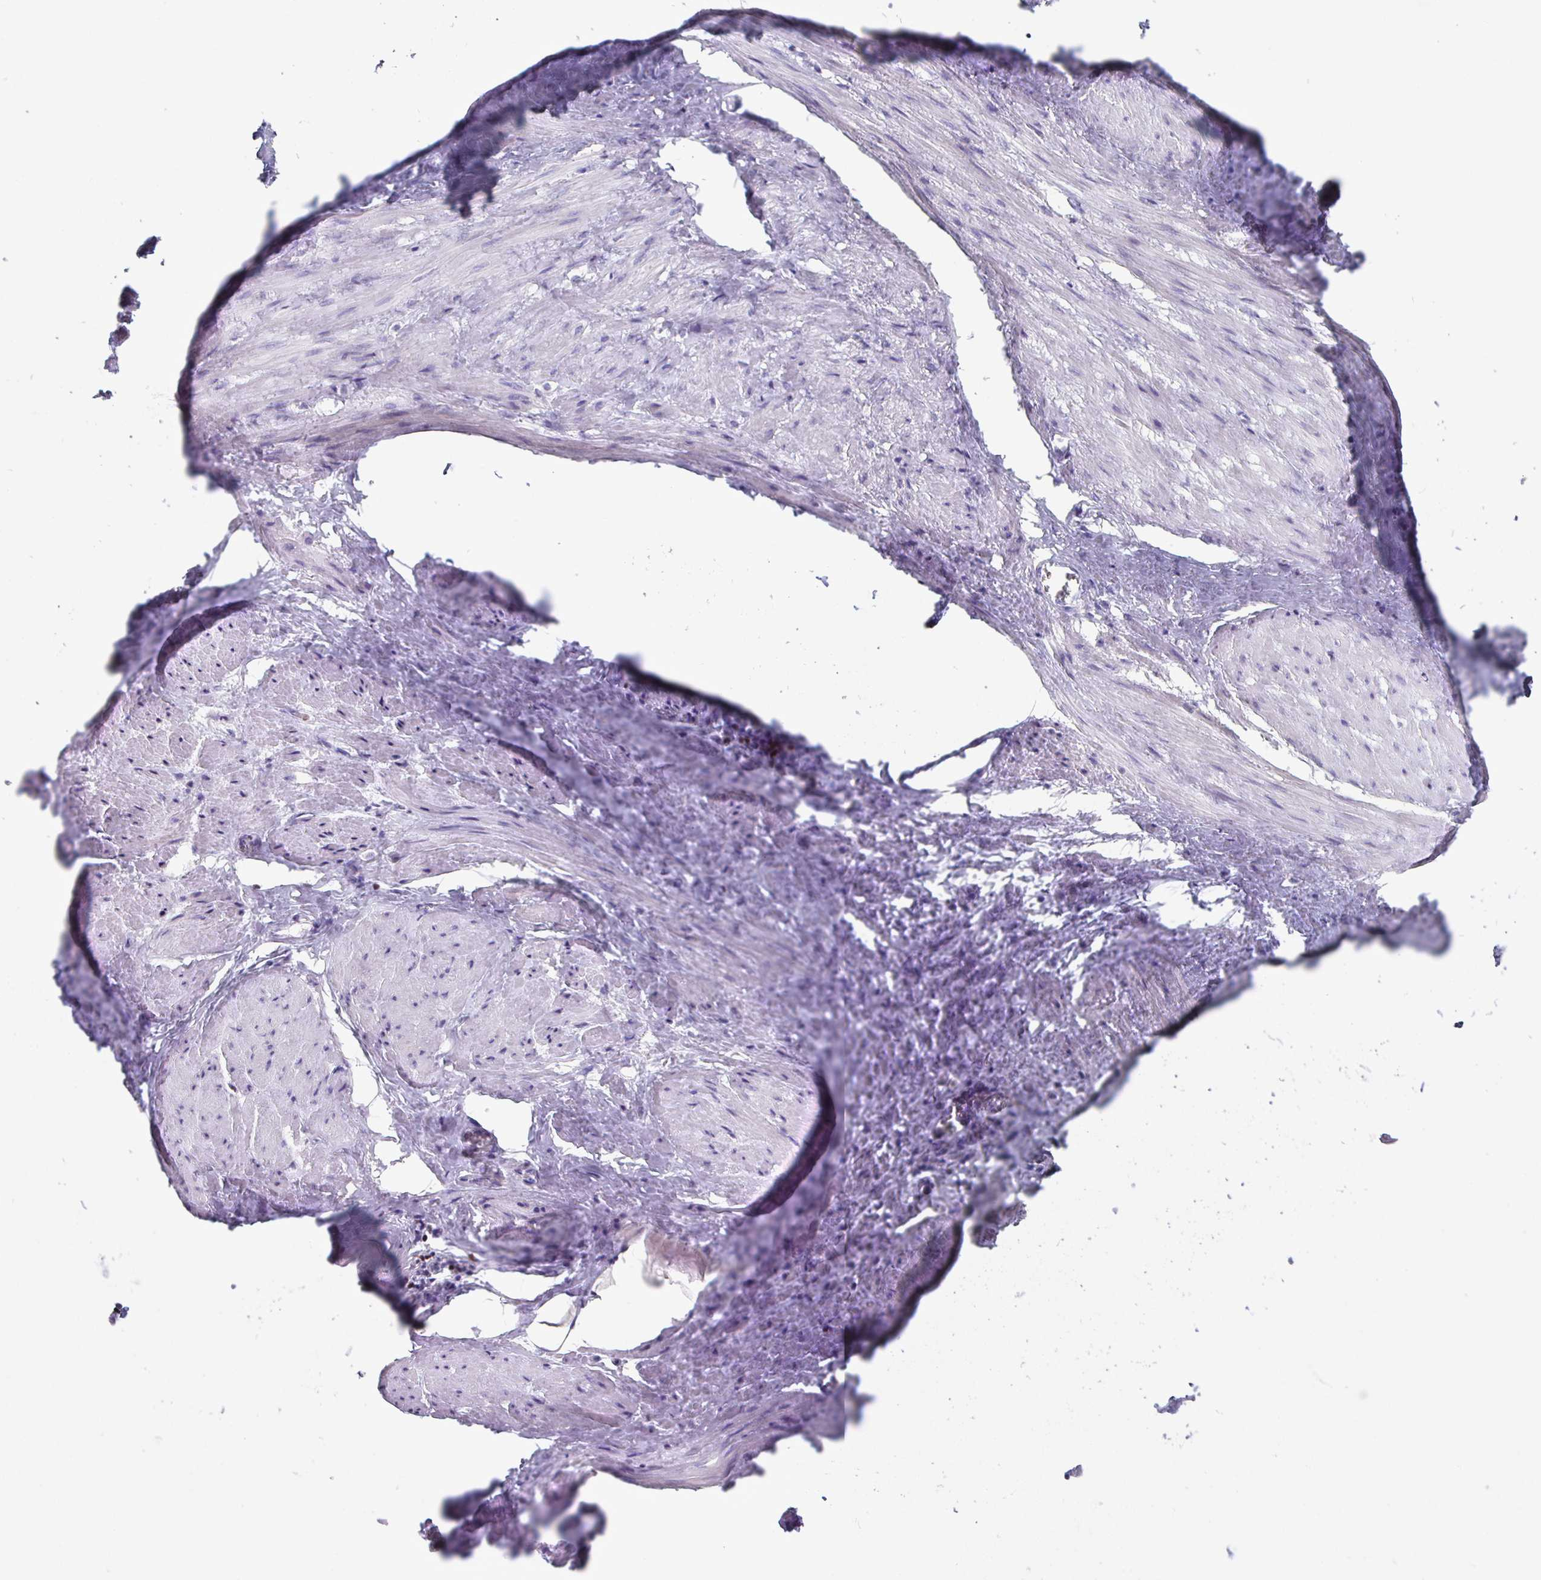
{"staining": {"intensity": "negative", "quantity": "none", "location": "none"}, "tissue": "adipose tissue", "cell_type": "Adipocytes", "image_type": "normal", "snomed": [{"axis": "morphology", "description": "Normal tissue, NOS"}, {"axis": "topography", "description": "Prostate"}, {"axis": "topography", "description": "Peripheral nerve tissue"}], "caption": "Immunohistochemical staining of unremarkable human adipose tissue shows no significant staining in adipocytes.", "gene": "RUNX2", "patient": {"sex": "male", "age": 55}}